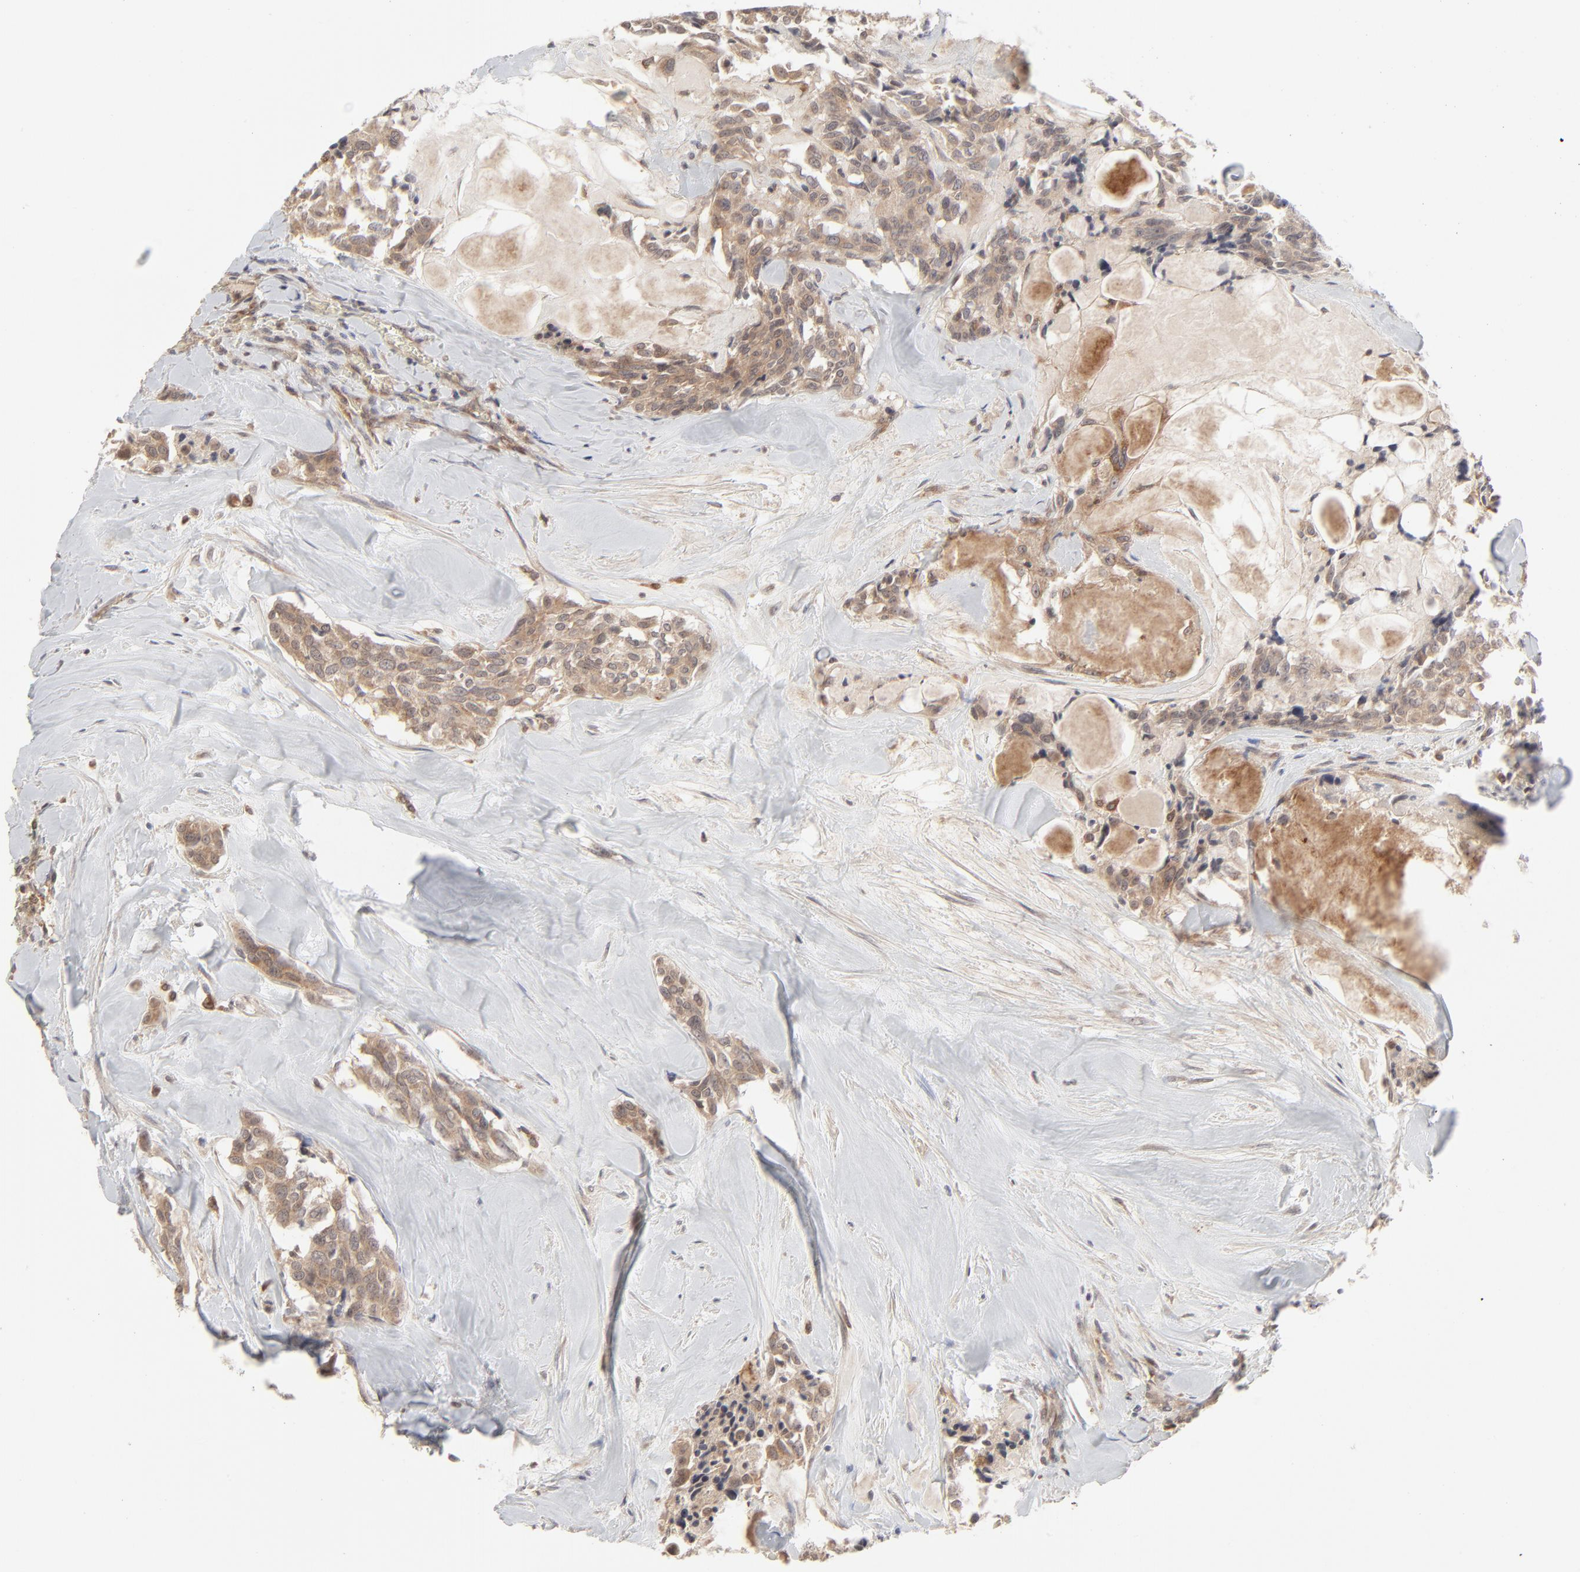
{"staining": {"intensity": "moderate", "quantity": ">75%", "location": "cytoplasmic/membranous"}, "tissue": "thyroid cancer", "cell_type": "Tumor cells", "image_type": "cancer", "snomed": [{"axis": "morphology", "description": "Carcinoma, NOS"}, {"axis": "morphology", "description": "Carcinoid, malignant, NOS"}, {"axis": "topography", "description": "Thyroid gland"}], "caption": "About >75% of tumor cells in thyroid cancer (malignant carcinoid) show moderate cytoplasmic/membranous protein expression as visualized by brown immunohistochemical staining.", "gene": "RAB5C", "patient": {"sex": "male", "age": 33}}